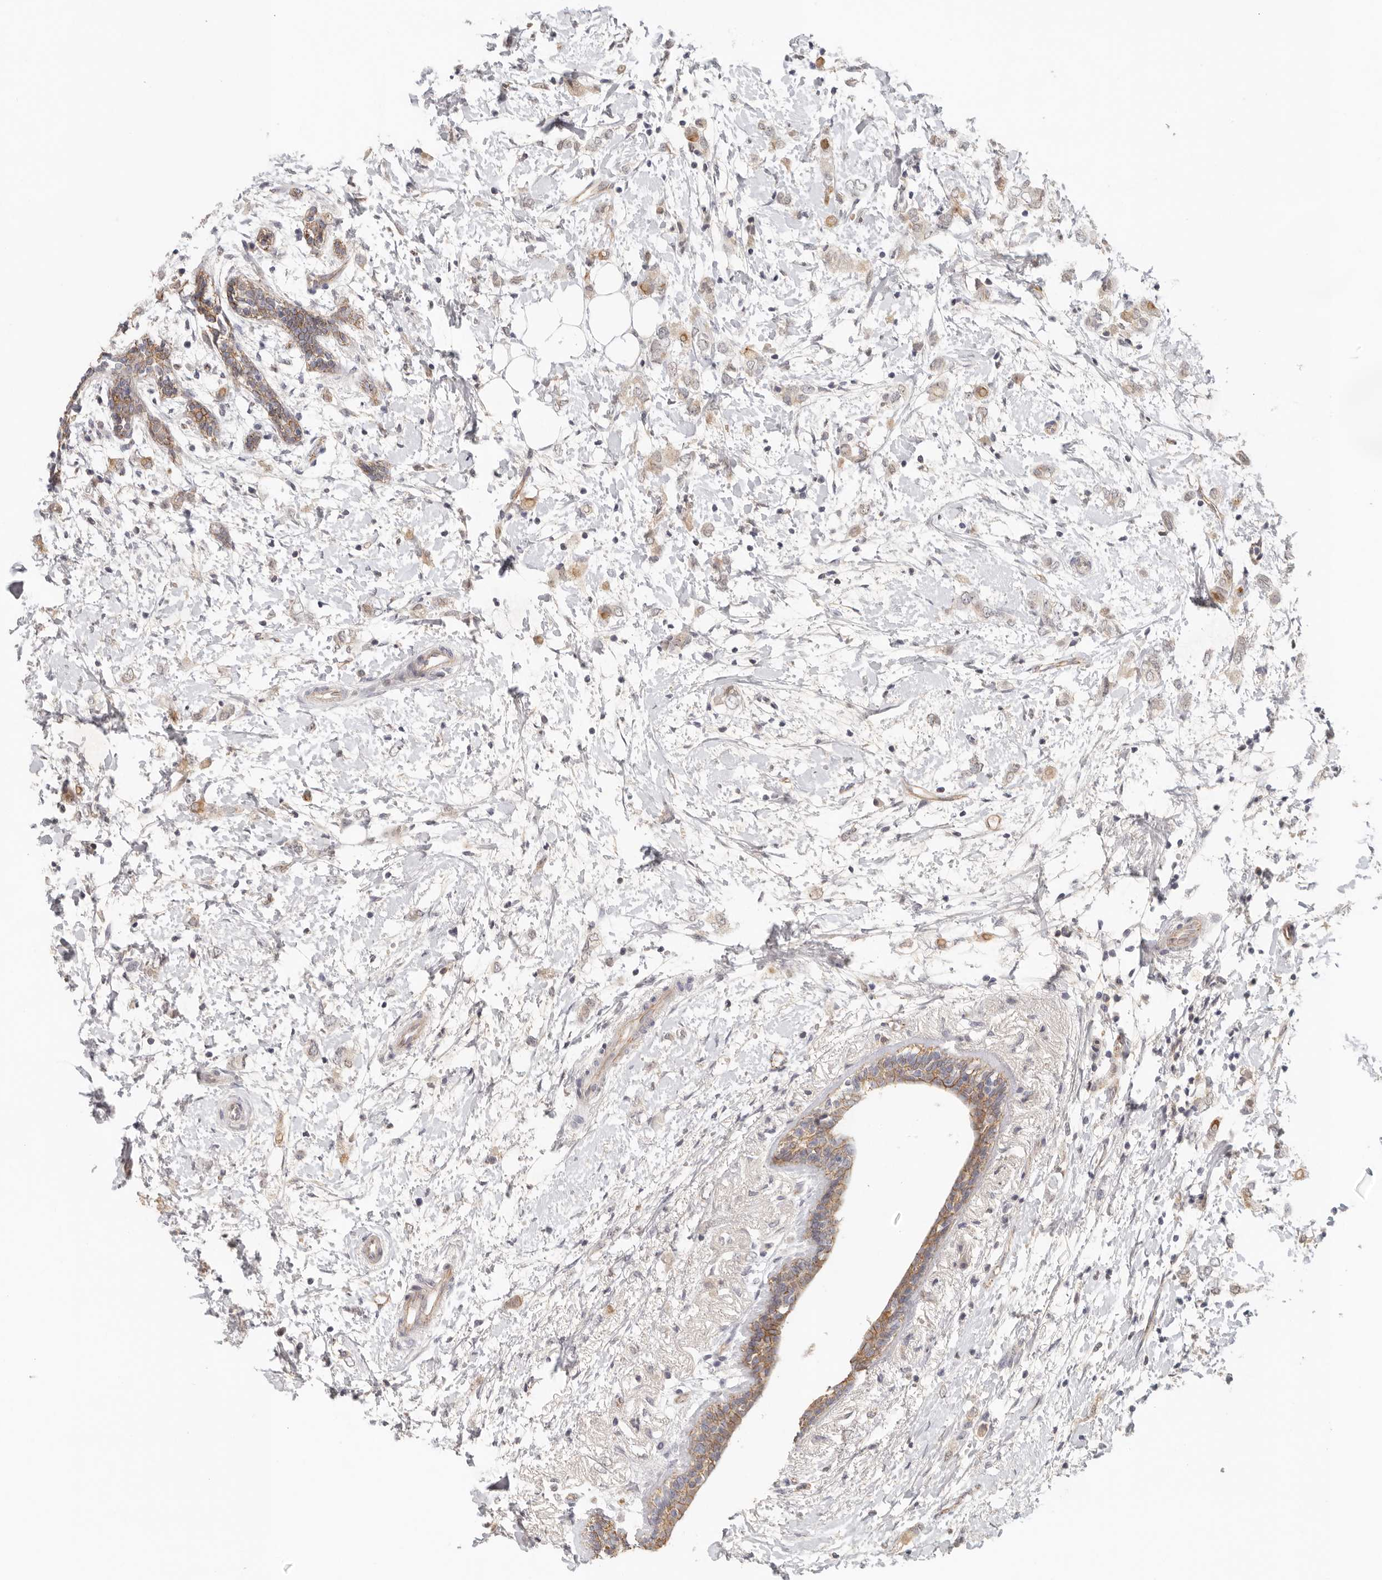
{"staining": {"intensity": "weak", "quantity": "25%-75%", "location": "cytoplasmic/membranous"}, "tissue": "breast cancer", "cell_type": "Tumor cells", "image_type": "cancer", "snomed": [{"axis": "morphology", "description": "Normal tissue, NOS"}, {"axis": "morphology", "description": "Lobular carcinoma"}, {"axis": "topography", "description": "Breast"}], "caption": "Approximately 25%-75% of tumor cells in lobular carcinoma (breast) show weak cytoplasmic/membranous protein expression as visualized by brown immunohistochemical staining.", "gene": "ANXA9", "patient": {"sex": "female", "age": 47}}